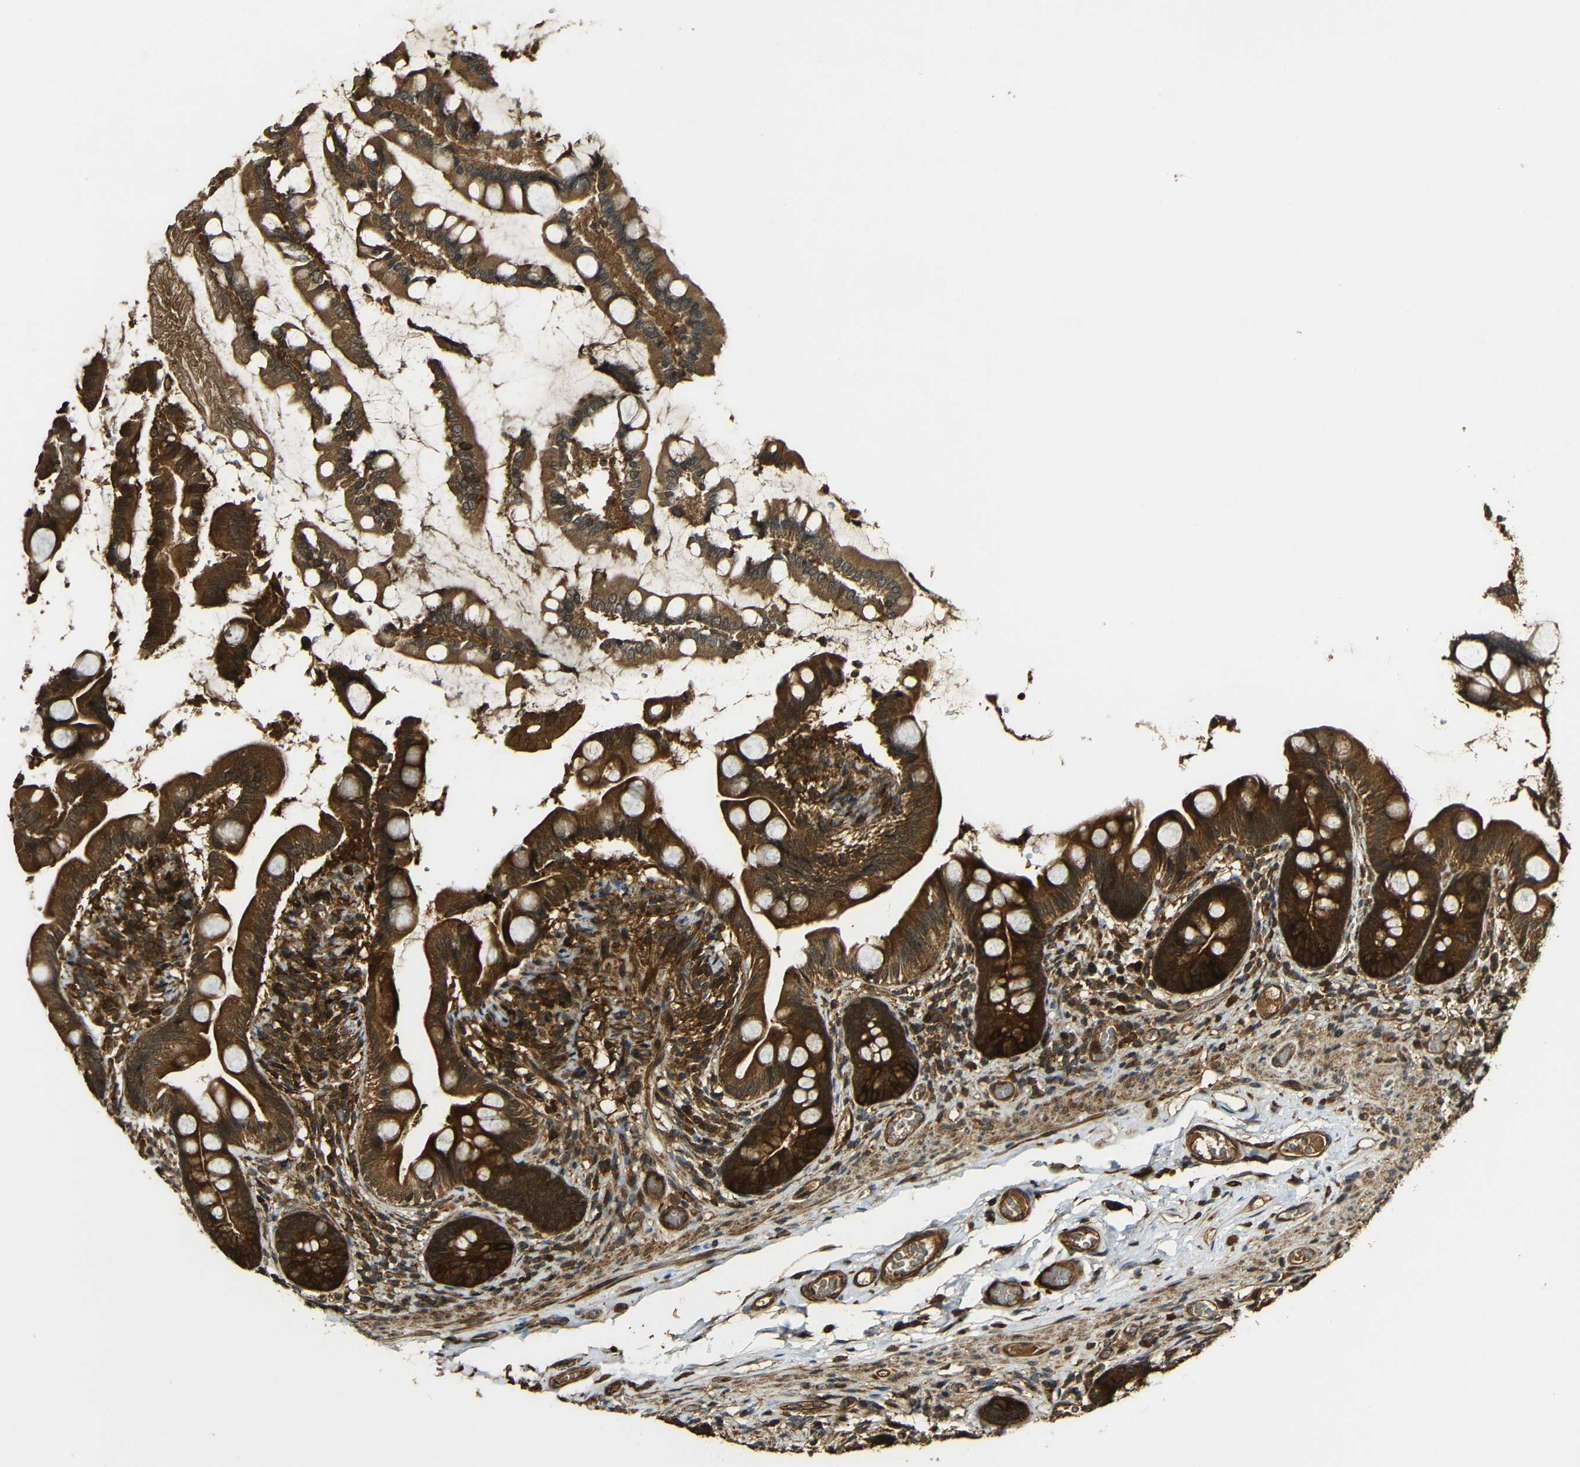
{"staining": {"intensity": "strong", "quantity": ">75%", "location": "cytoplasmic/membranous"}, "tissue": "small intestine", "cell_type": "Glandular cells", "image_type": "normal", "snomed": [{"axis": "morphology", "description": "Normal tissue, NOS"}, {"axis": "topography", "description": "Small intestine"}], "caption": "Small intestine stained with immunohistochemistry (IHC) shows strong cytoplasmic/membranous positivity in about >75% of glandular cells. The staining was performed using DAB to visualize the protein expression in brown, while the nuclei were stained in blue with hematoxylin (Magnification: 20x).", "gene": "CASP8", "patient": {"sex": "female", "age": 56}}